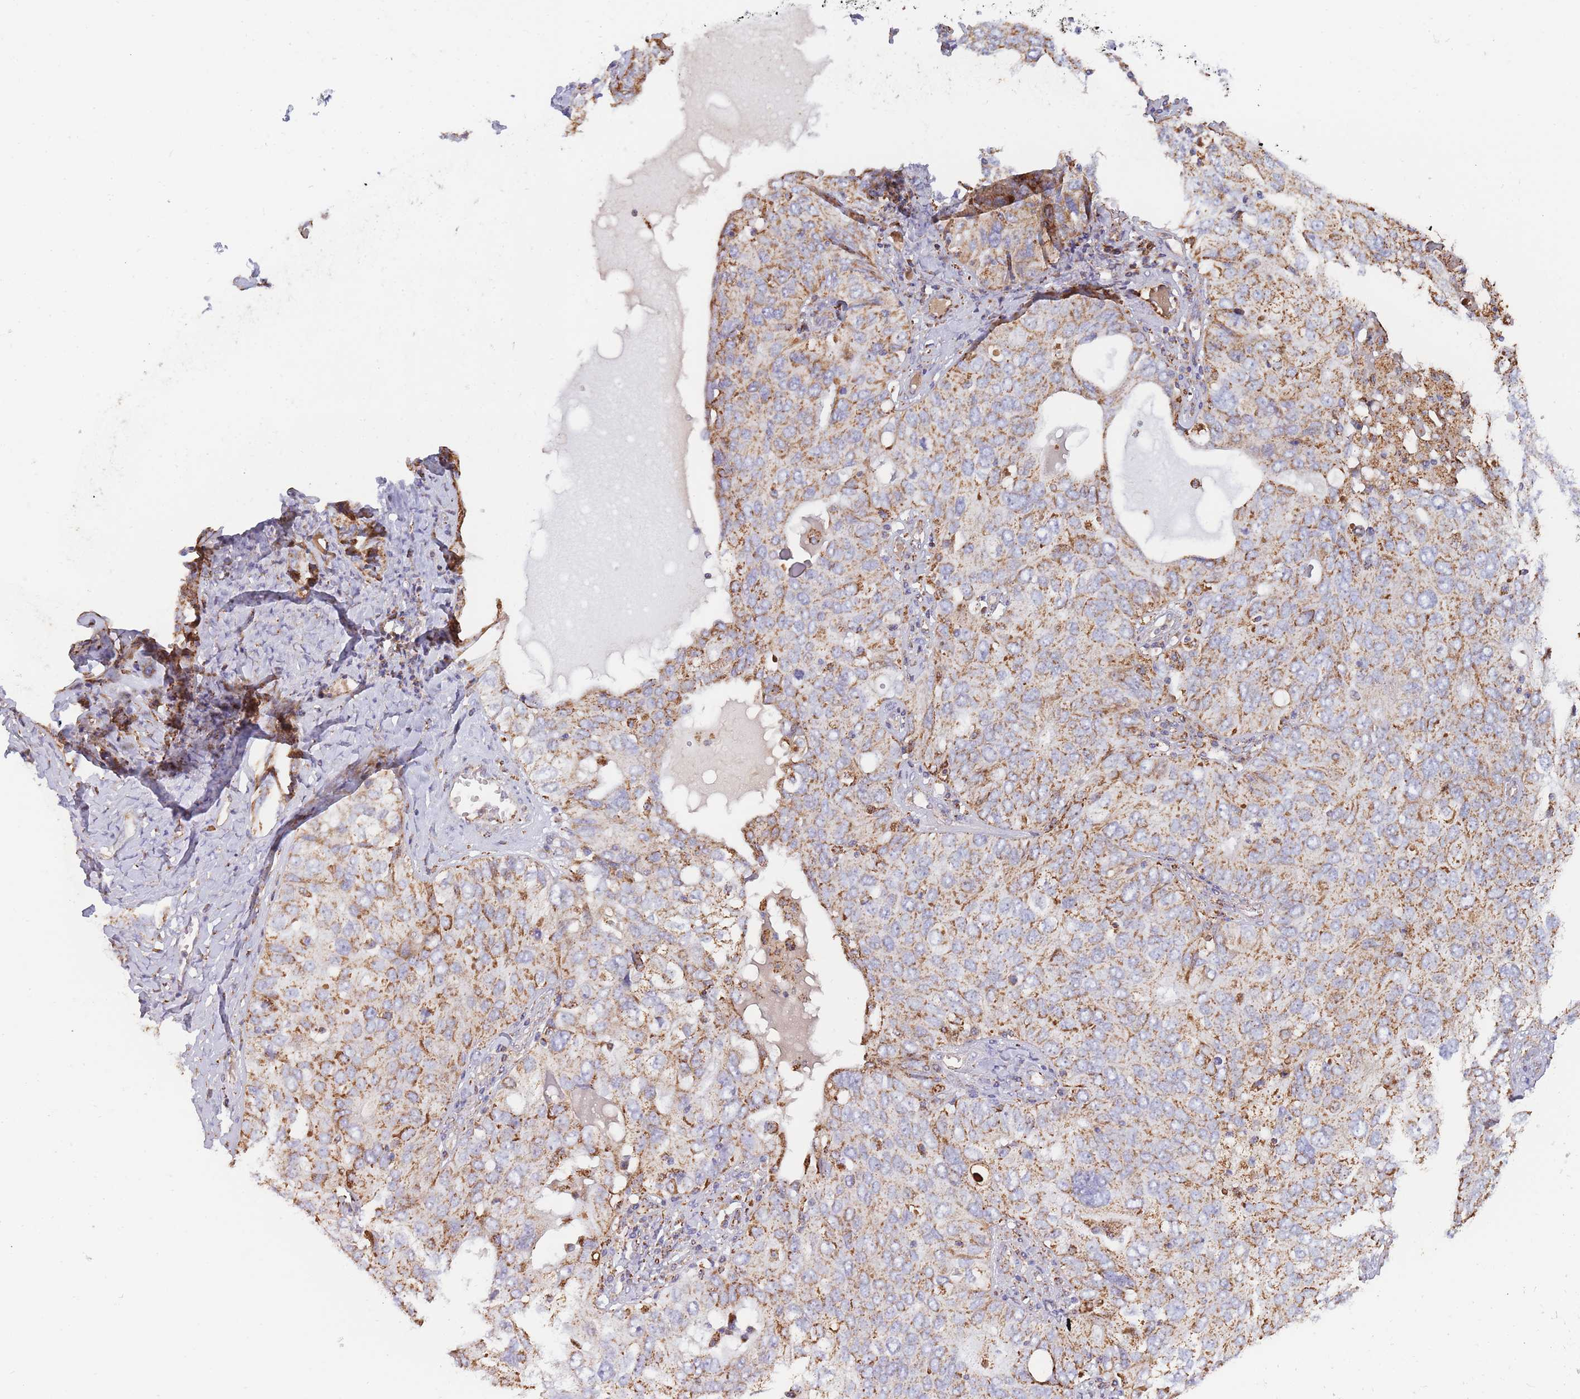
{"staining": {"intensity": "moderate", "quantity": "25%-75%", "location": "cytoplasmic/membranous"}, "tissue": "ovarian cancer", "cell_type": "Tumor cells", "image_type": "cancer", "snomed": [{"axis": "morphology", "description": "Carcinoma, endometroid"}, {"axis": "topography", "description": "Ovary"}], "caption": "Tumor cells show medium levels of moderate cytoplasmic/membranous staining in approximately 25%-75% of cells in ovarian endometroid carcinoma. The protein is stained brown, and the nuclei are stained in blue (DAB (3,3'-diaminobenzidine) IHC with brightfield microscopy, high magnification).", "gene": "MRPL17", "patient": {"sex": "female", "age": 62}}